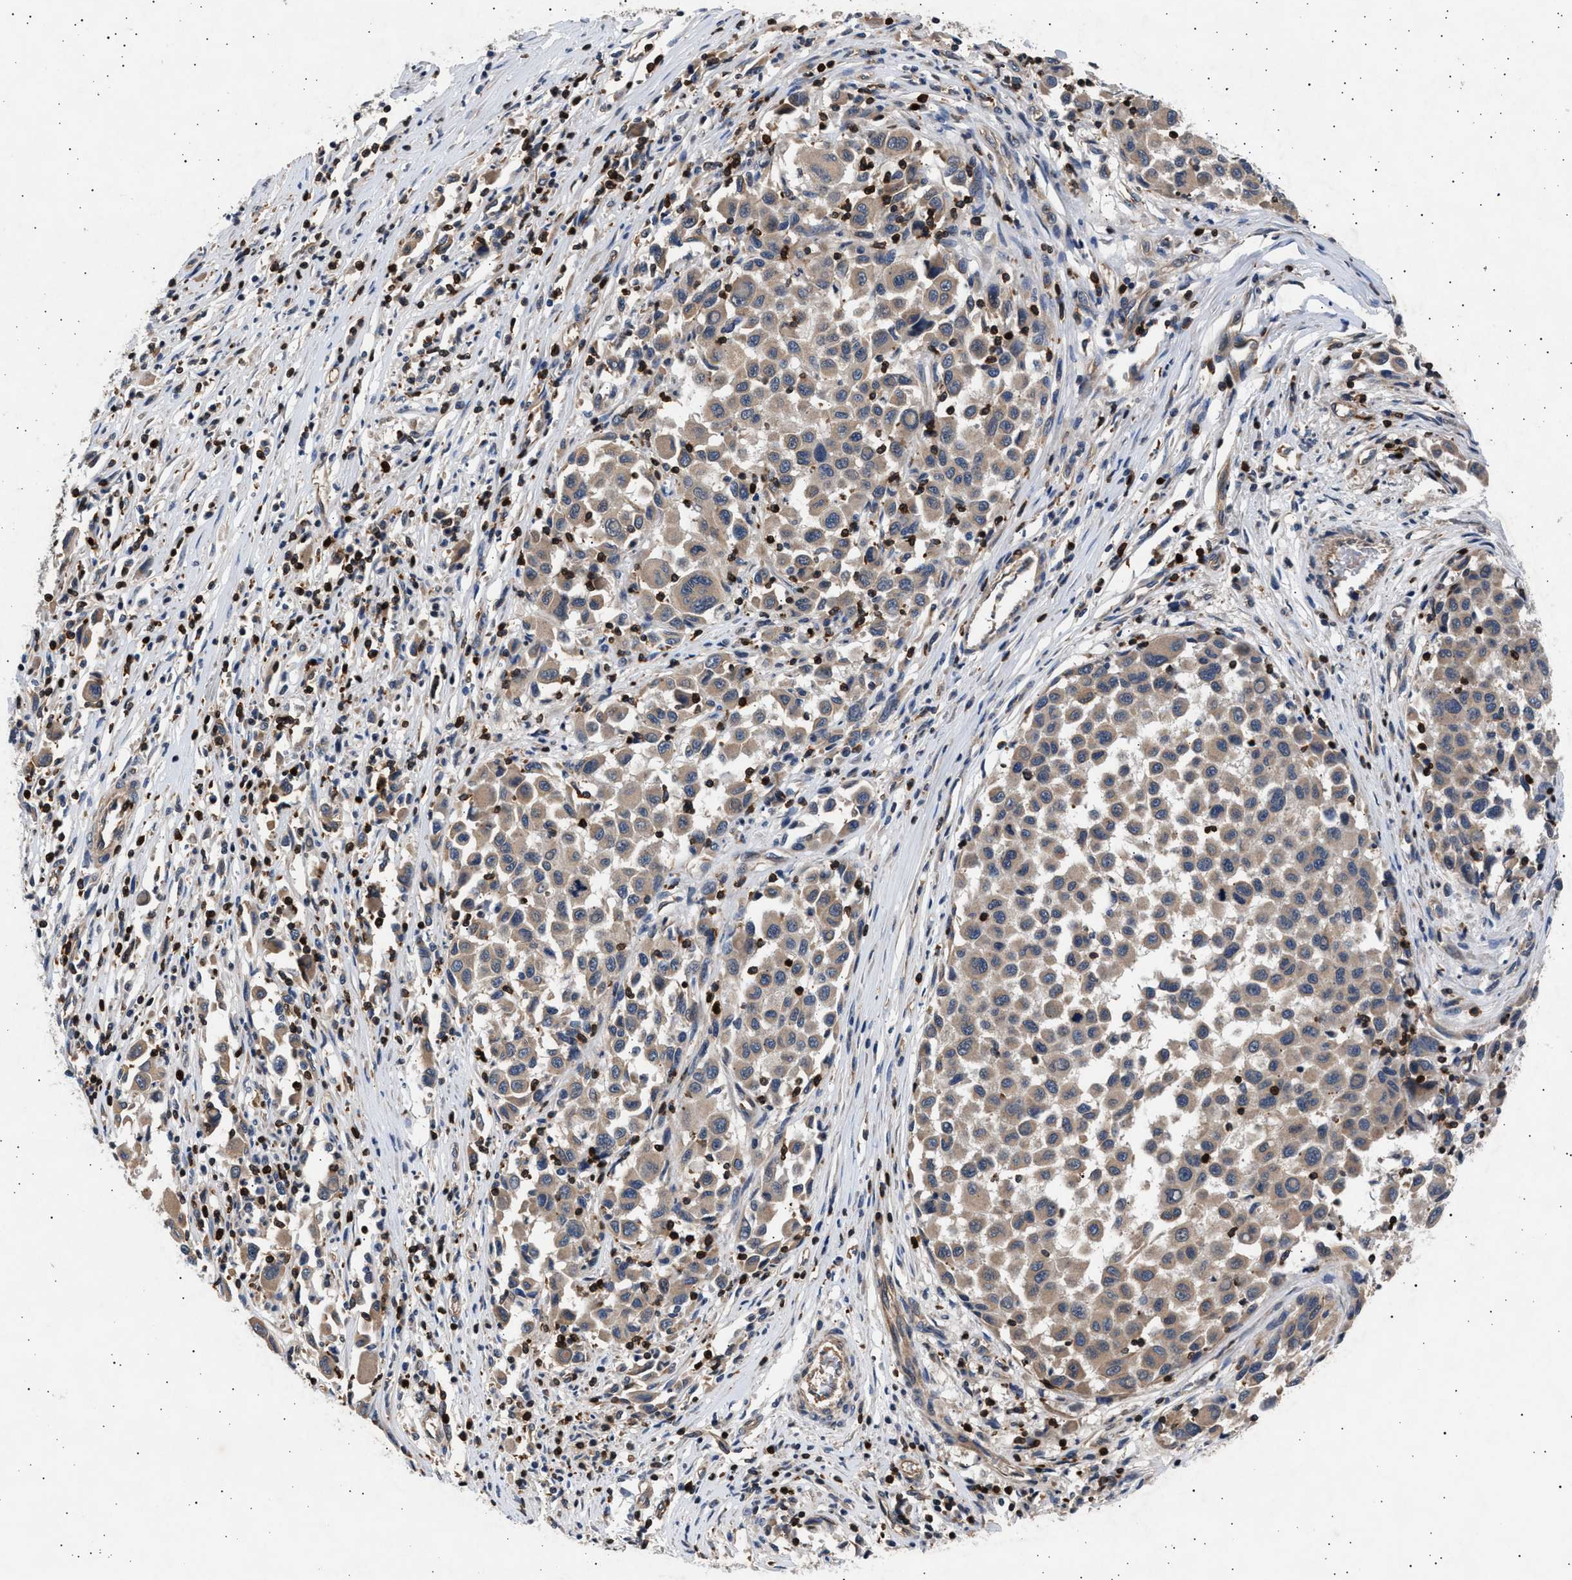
{"staining": {"intensity": "weak", "quantity": "<25%", "location": "cytoplasmic/membranous"}, "tissue": "melanoma", "cell_type": "Tumor cells", "image_type": "cancer", "snomed": [{"axis": "morphology", "description": "Malignant melanoma, Metastatic site"}, {"axis": "topography", "description": "Lymph node"}], "caption": "Tumor cells are negative for brown protein staining in malignant melanoma (metastatic site).", "gene": "GRAP2", "patient": {"sex": "male", "age": 61}}